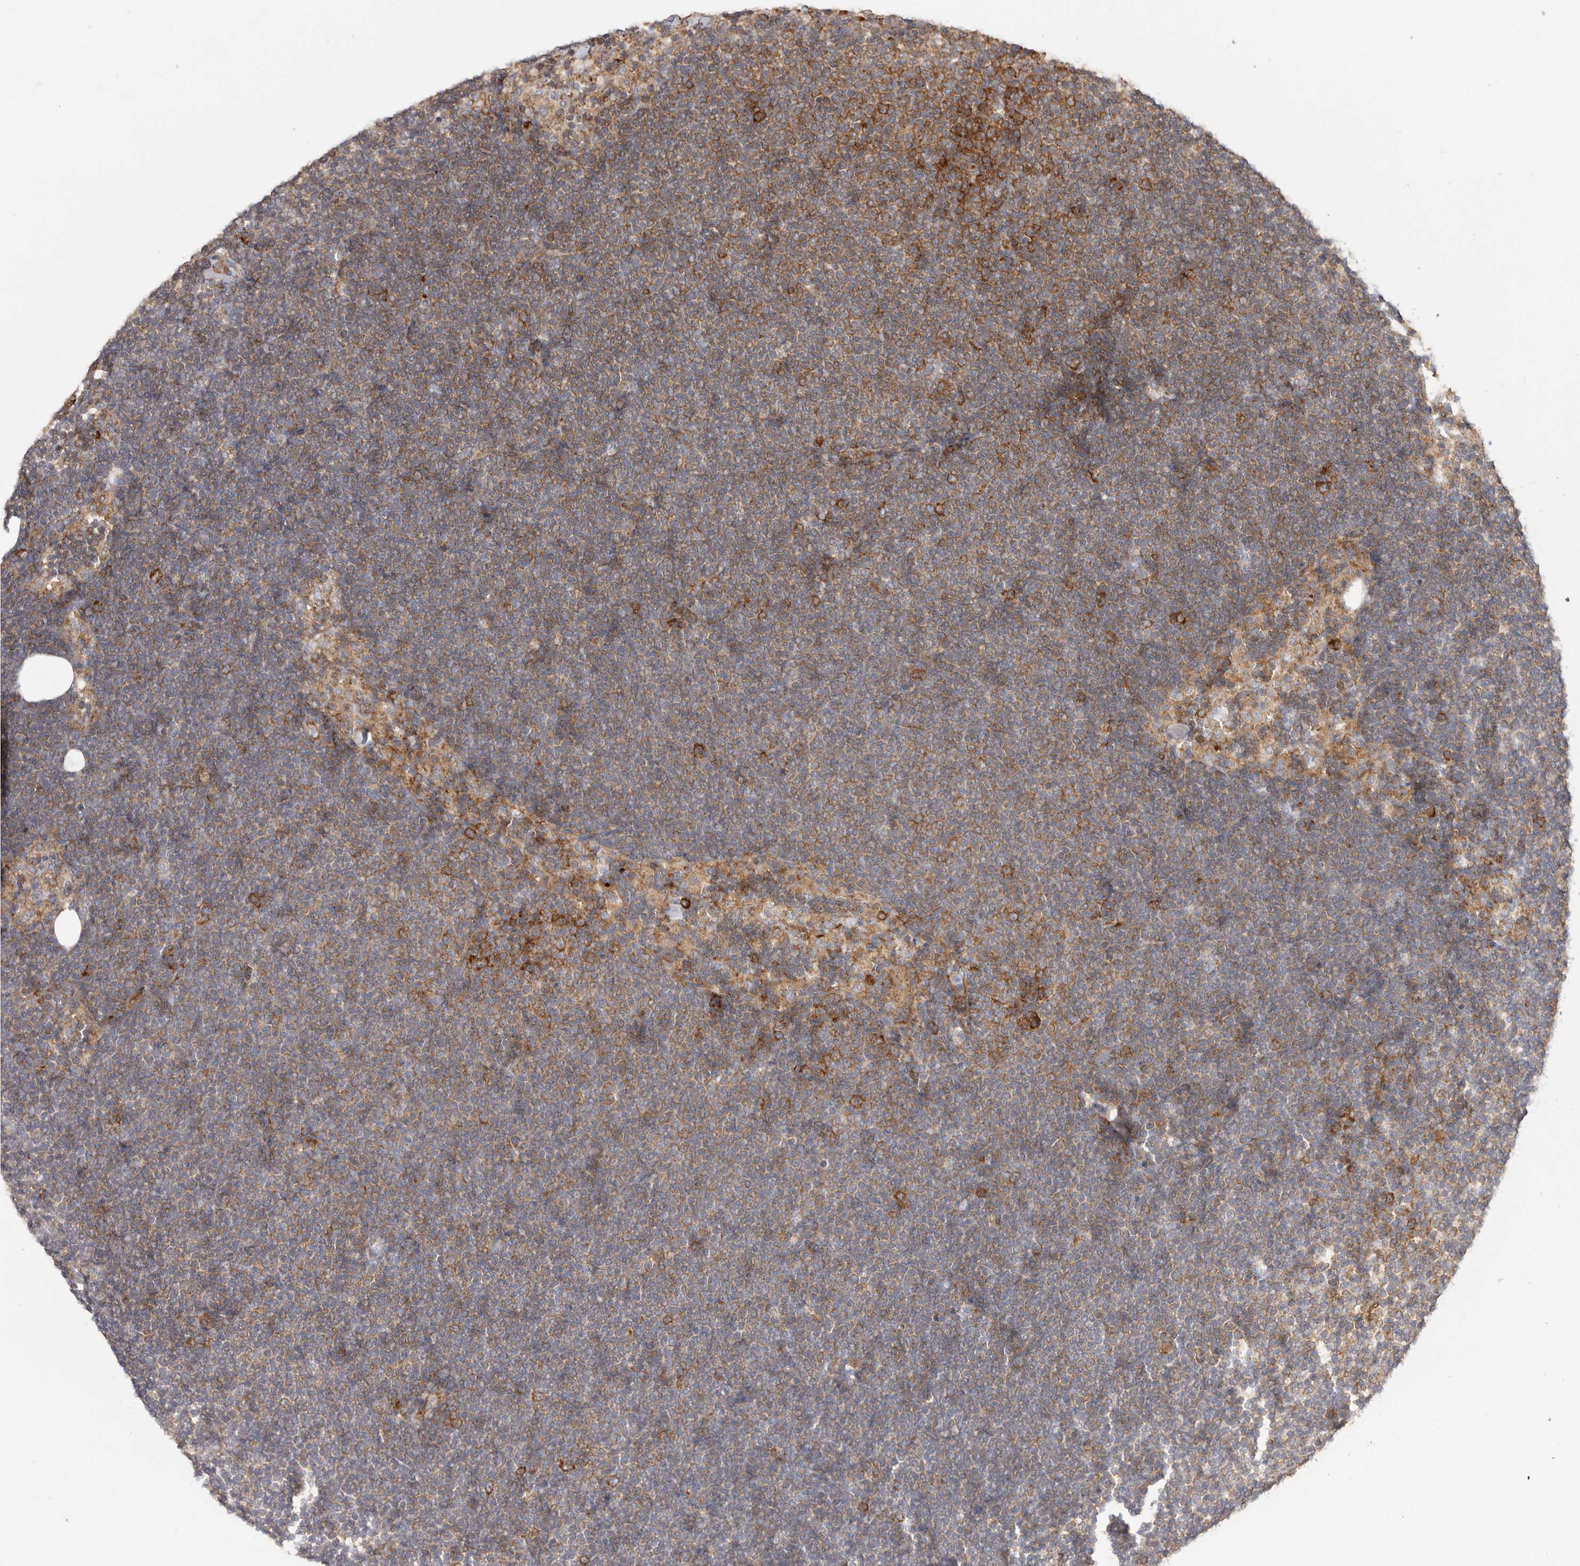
{"staining": {"intensity": "moderate", "quantity": ">75%", "location": "cytoplasmic/membranous"}, "tissue": "lymphoma", "cell_type": "Tumor cells", "image_type": "cancer", "snomed": [{"axis": "morphology", "description": "Malignant lymphoma, non-Hodgkin's type, Low grade"}, {"axis": "topography", "description": "Lymph node"}], "caption": "A medium amount of moderate cytoplasmic/membranous expression is present in about >75% of tumor cells in malignant lymphoma, non-Hodgkin's type (low-grade) tissue.", "gene": "SERBP1", "patient": {"sex": "female", "age": 53}}